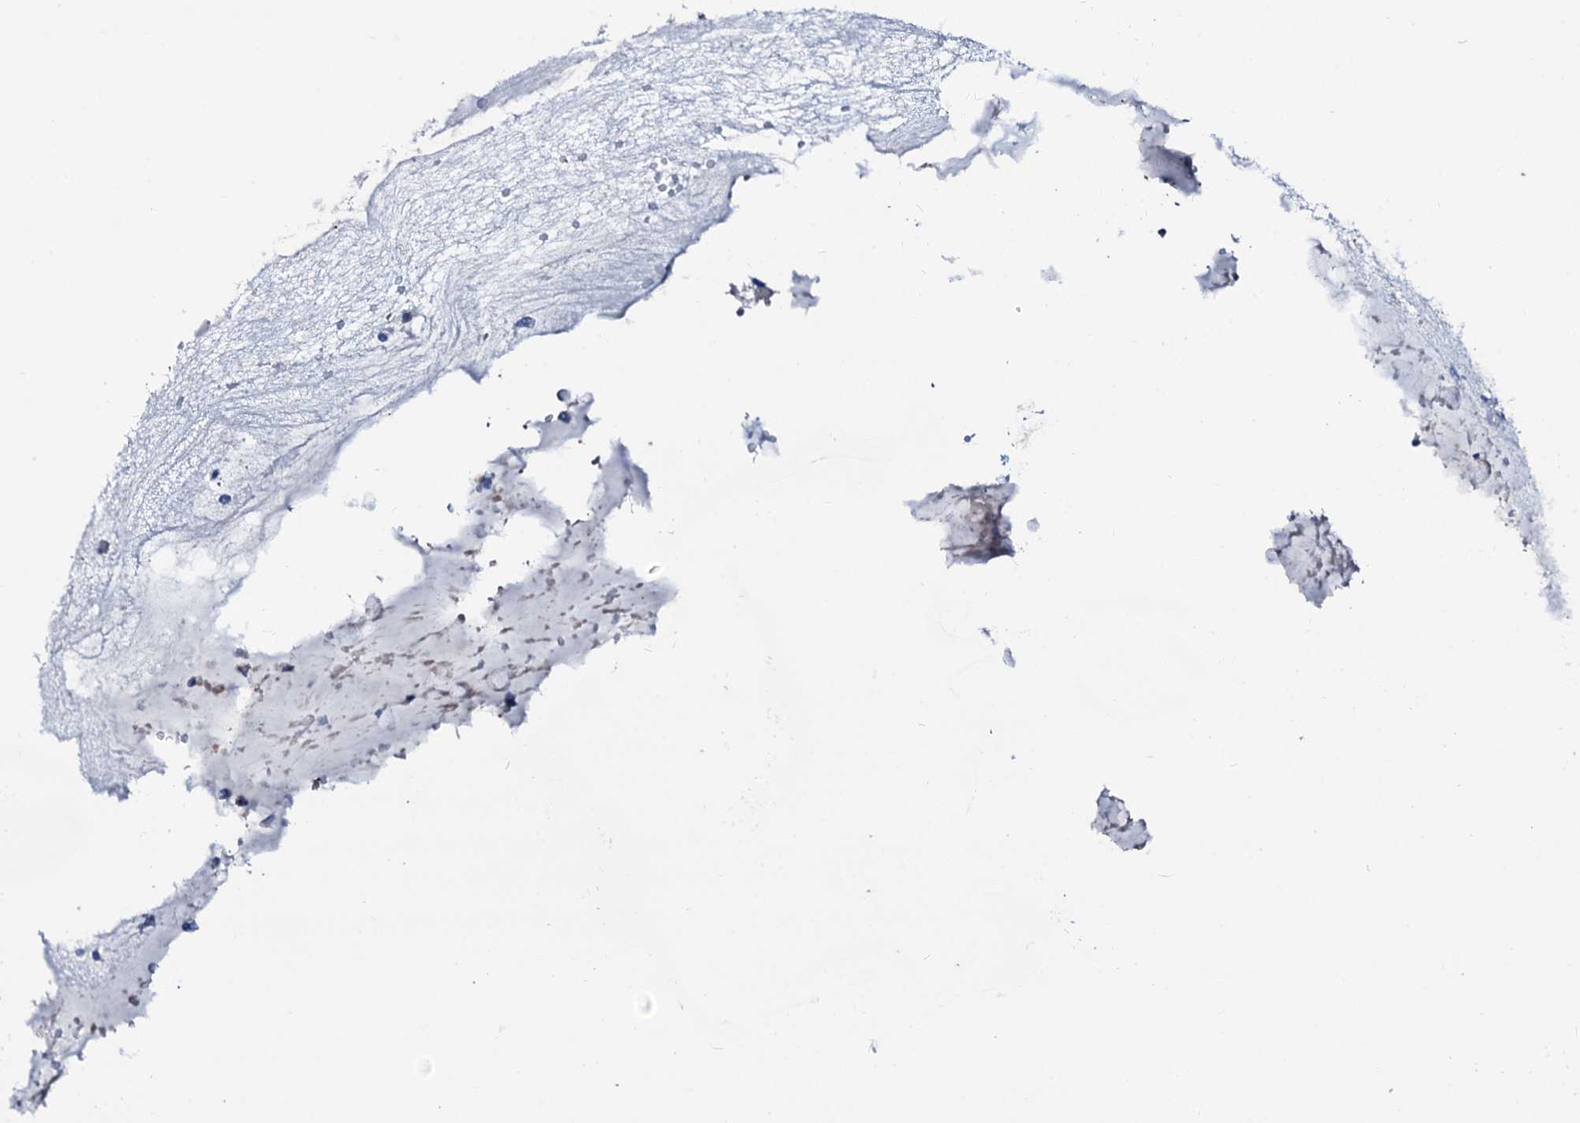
{"staining": {"intensity": "weak", "quantity": "<25%", "location": "cytoplasmic/membranous"}, "tissue": "stomach", "cell_type": "Glandular cells", "image_type": "normal", "snomed": [{"axis": "morphology", "description": "Normal tissue, NOS"}, {"axis": "topography", "description": "Stomach"}, {"axis": "topography", "description": "Stomach, lower"}], "caption": "Immunohistochemistry (IHC) of unremarkable human stomach exhibits no positivity in glandular cells. Nuclei are stained in blue.", "gene": "CSN2", "patient": {"sex": "female", "age": 56}}